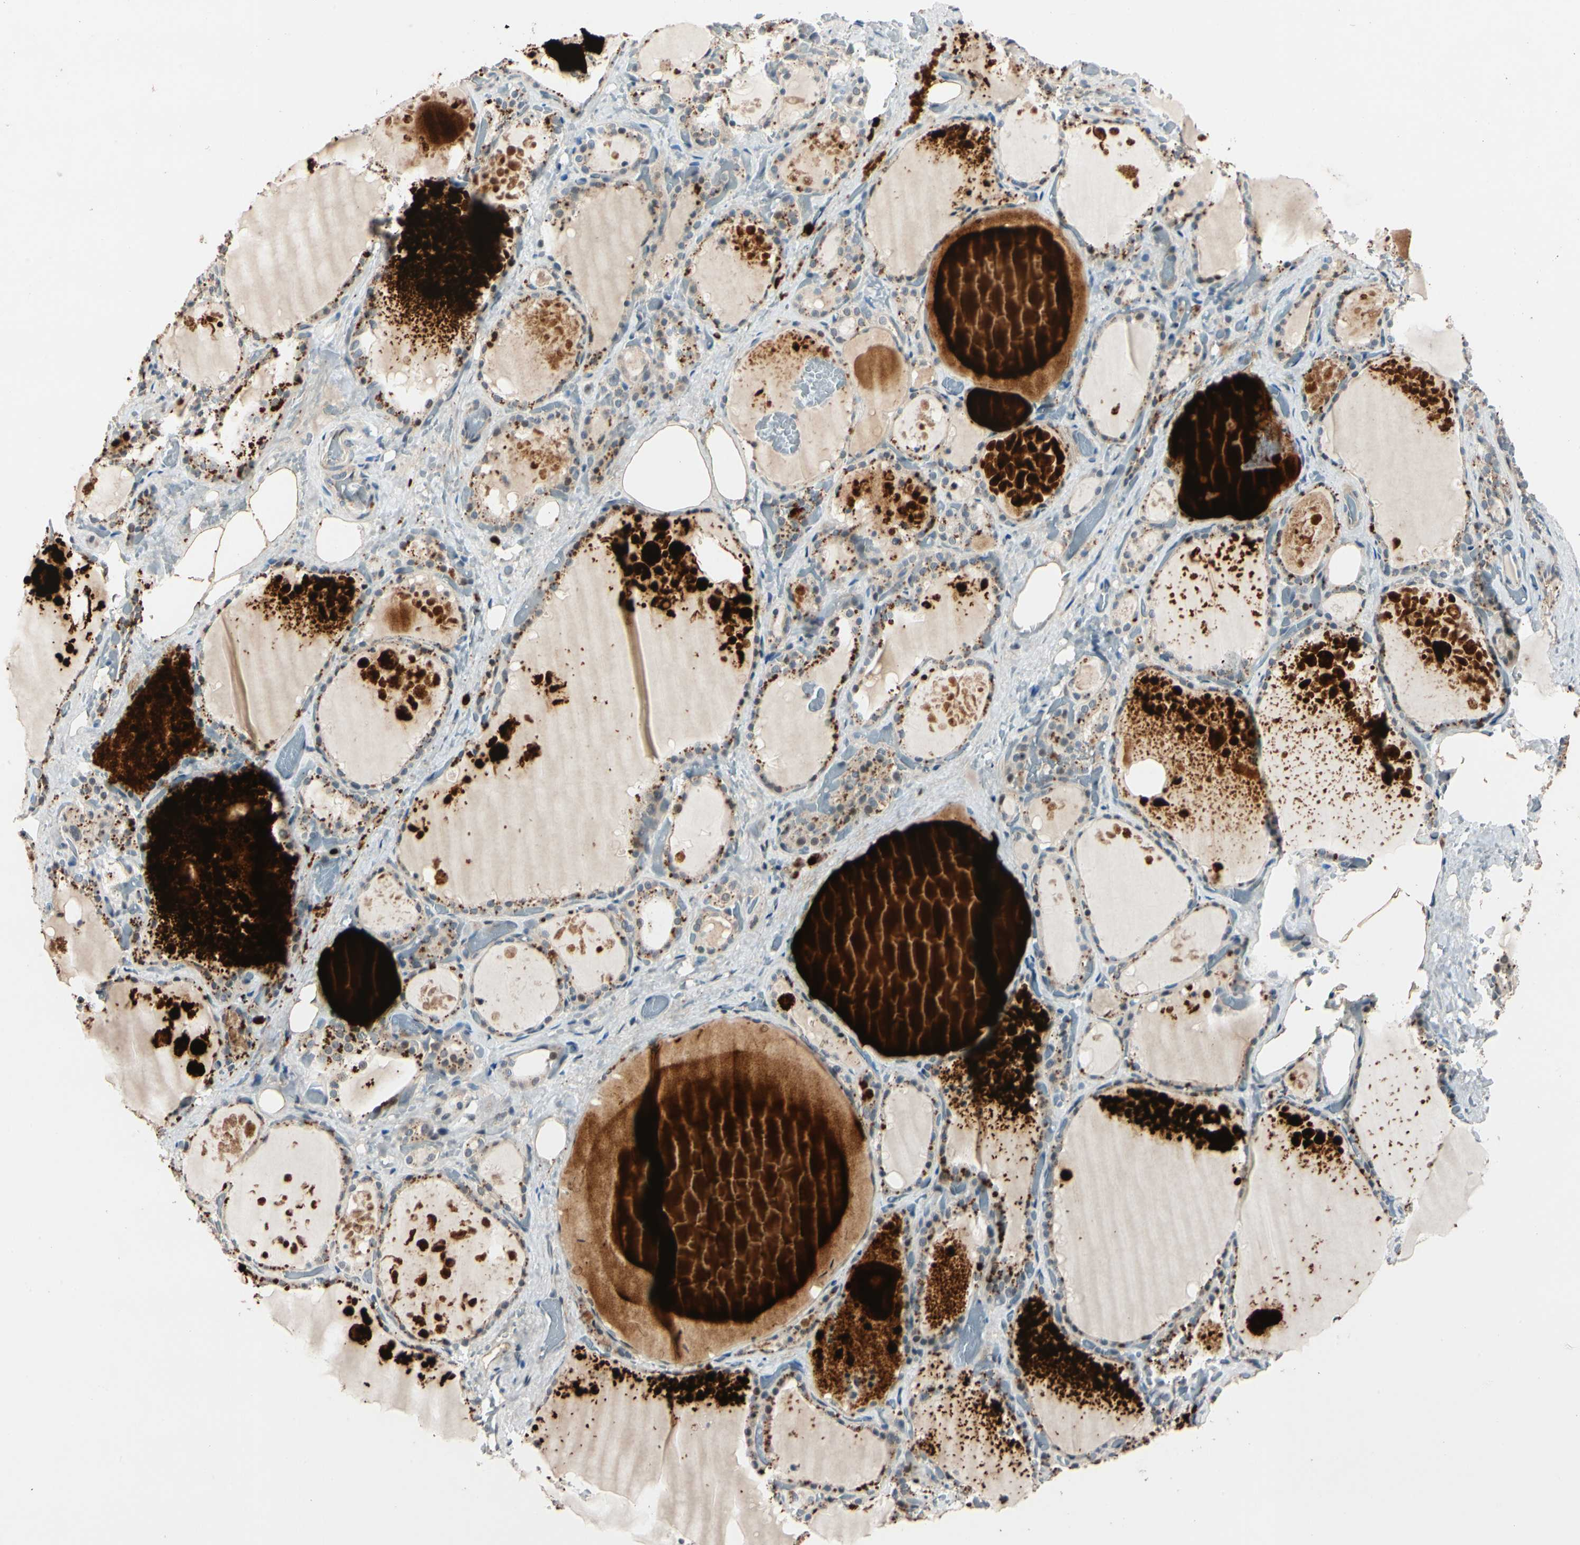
{"staining": {"intensity": "weak", "quantity": "25%-75%", "location": "cytoplasmic/membranous"}, "tissue": "thyroid gland", "cell_type": "Glandular cells", "image_type": "normal", "snomed": [{"axis": "morphology", "description": "Normal tissue, NOS"}, {"axis": "topography", "description": "Thyroid gland"}], "caption": "The micrograph exhibits staining of unremarkable thyroid gland, revealing weak cytoplasmic/membranous protein staining (brown color) within glandular cells.", "gene": "ACSL5", "patient": {"sex": "male", "age": 61}}